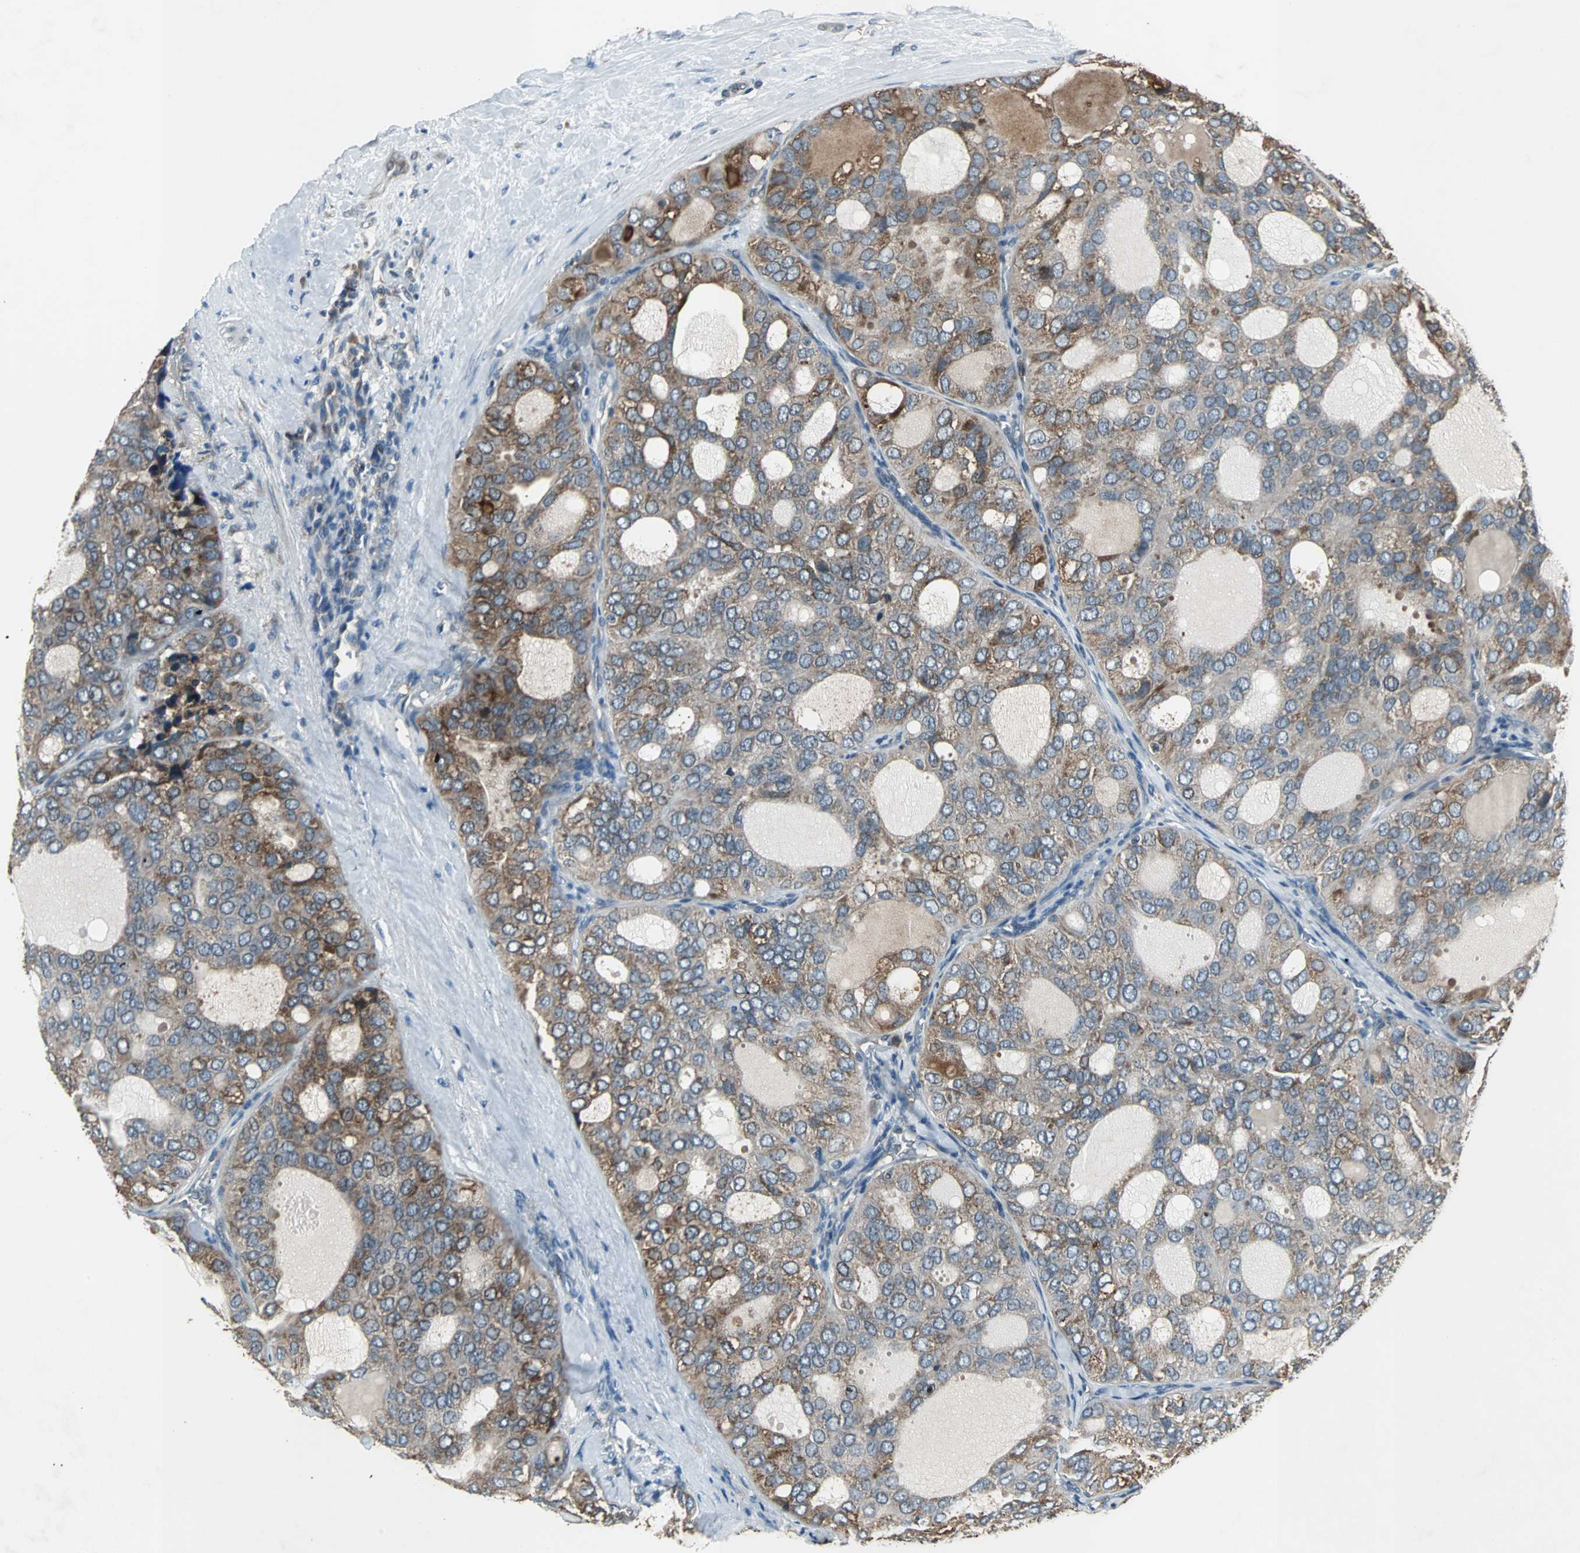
{"staining": {"intensity": "moderate", "quantity": ">75%", "location": "cytoplasmic/membranous"}, "tissue": "thyroid cancer", "cell_type": "Tumor cells", "image_type": "cancer", "snomed": [{"axis": "morphology", "description": "Follicular adenoma carcinoma, NOS"}, {"axis": "topography", "description": "Thyroid gland"}], "caption": "Protein positivity by immunohistochemistry (IHC) shows moderate cytoplasmic/membranous expression in approximately >75% of tumor cells in thyroid follicular adenoma carcinoma.", "gene": "SOS1", "patient": {"sex": "male", "age": 75}}